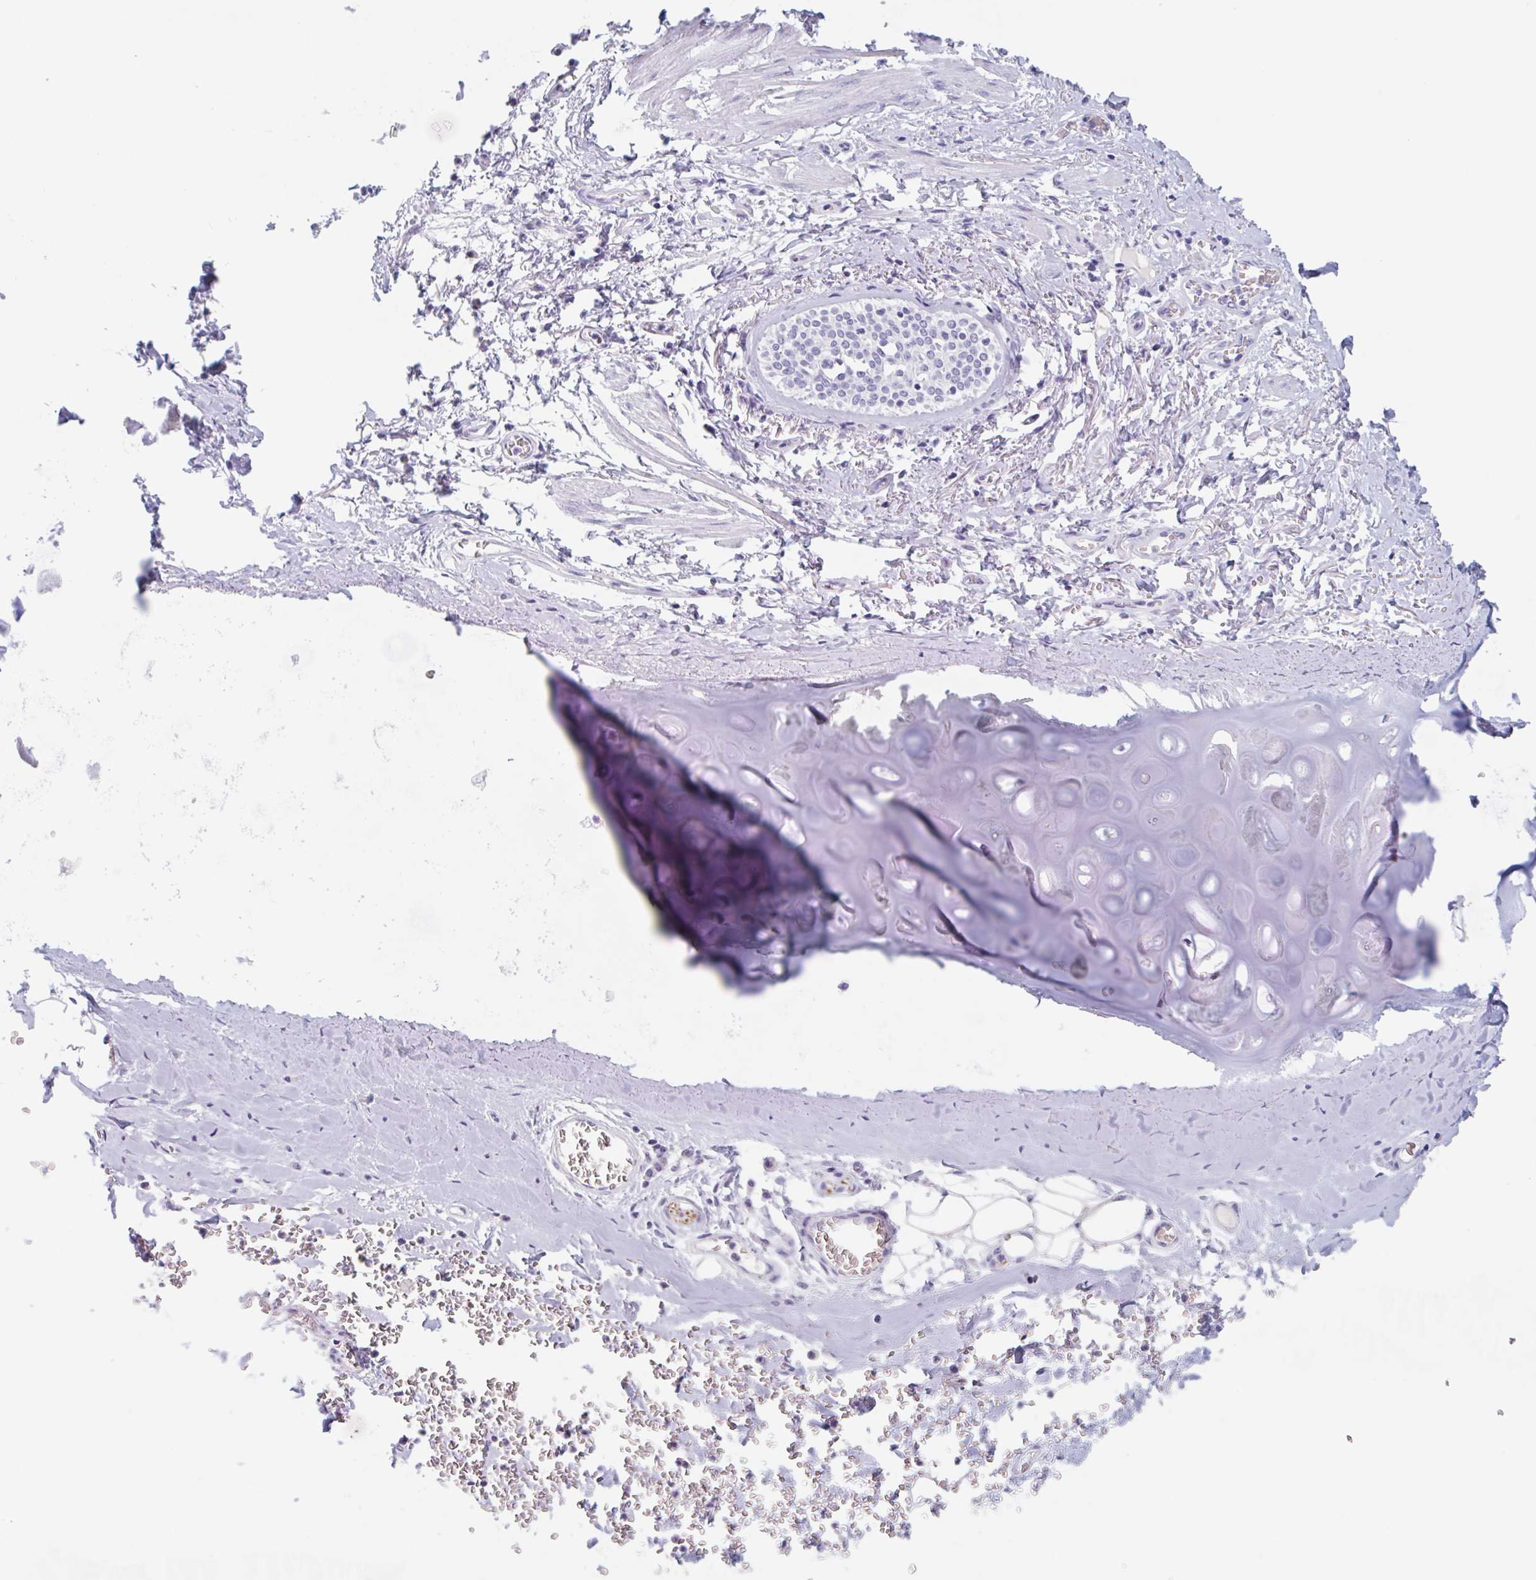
{"staining": {"intensity": "negative", "quantity": "none", "location": "none"}, "tissue": "adipose tissue", "cell_type": "Adipocytes", "image_type": "normal", "snomed": [{"axis": "morphology", "description": "Normal tissue, NOS"}, {"axis": "morphology", "description": "Degeneration, NOS"}, {"axis": "topography", "description": "Cartilage tissue"}, {"axis": "topography", "description": "Lung"}], "caption": "Micrograph shows no protein staining in adipocytes of normal adipose tissue. The staining was performed using DAB (3,3'-diaminobenzidine) to visualize the protein expression in brown, while the nuclei were stained in blue with hematoxylin (Magnification: 20x).", "gene": "EMC4", "patient": {"sex": "female", "age": 61}}